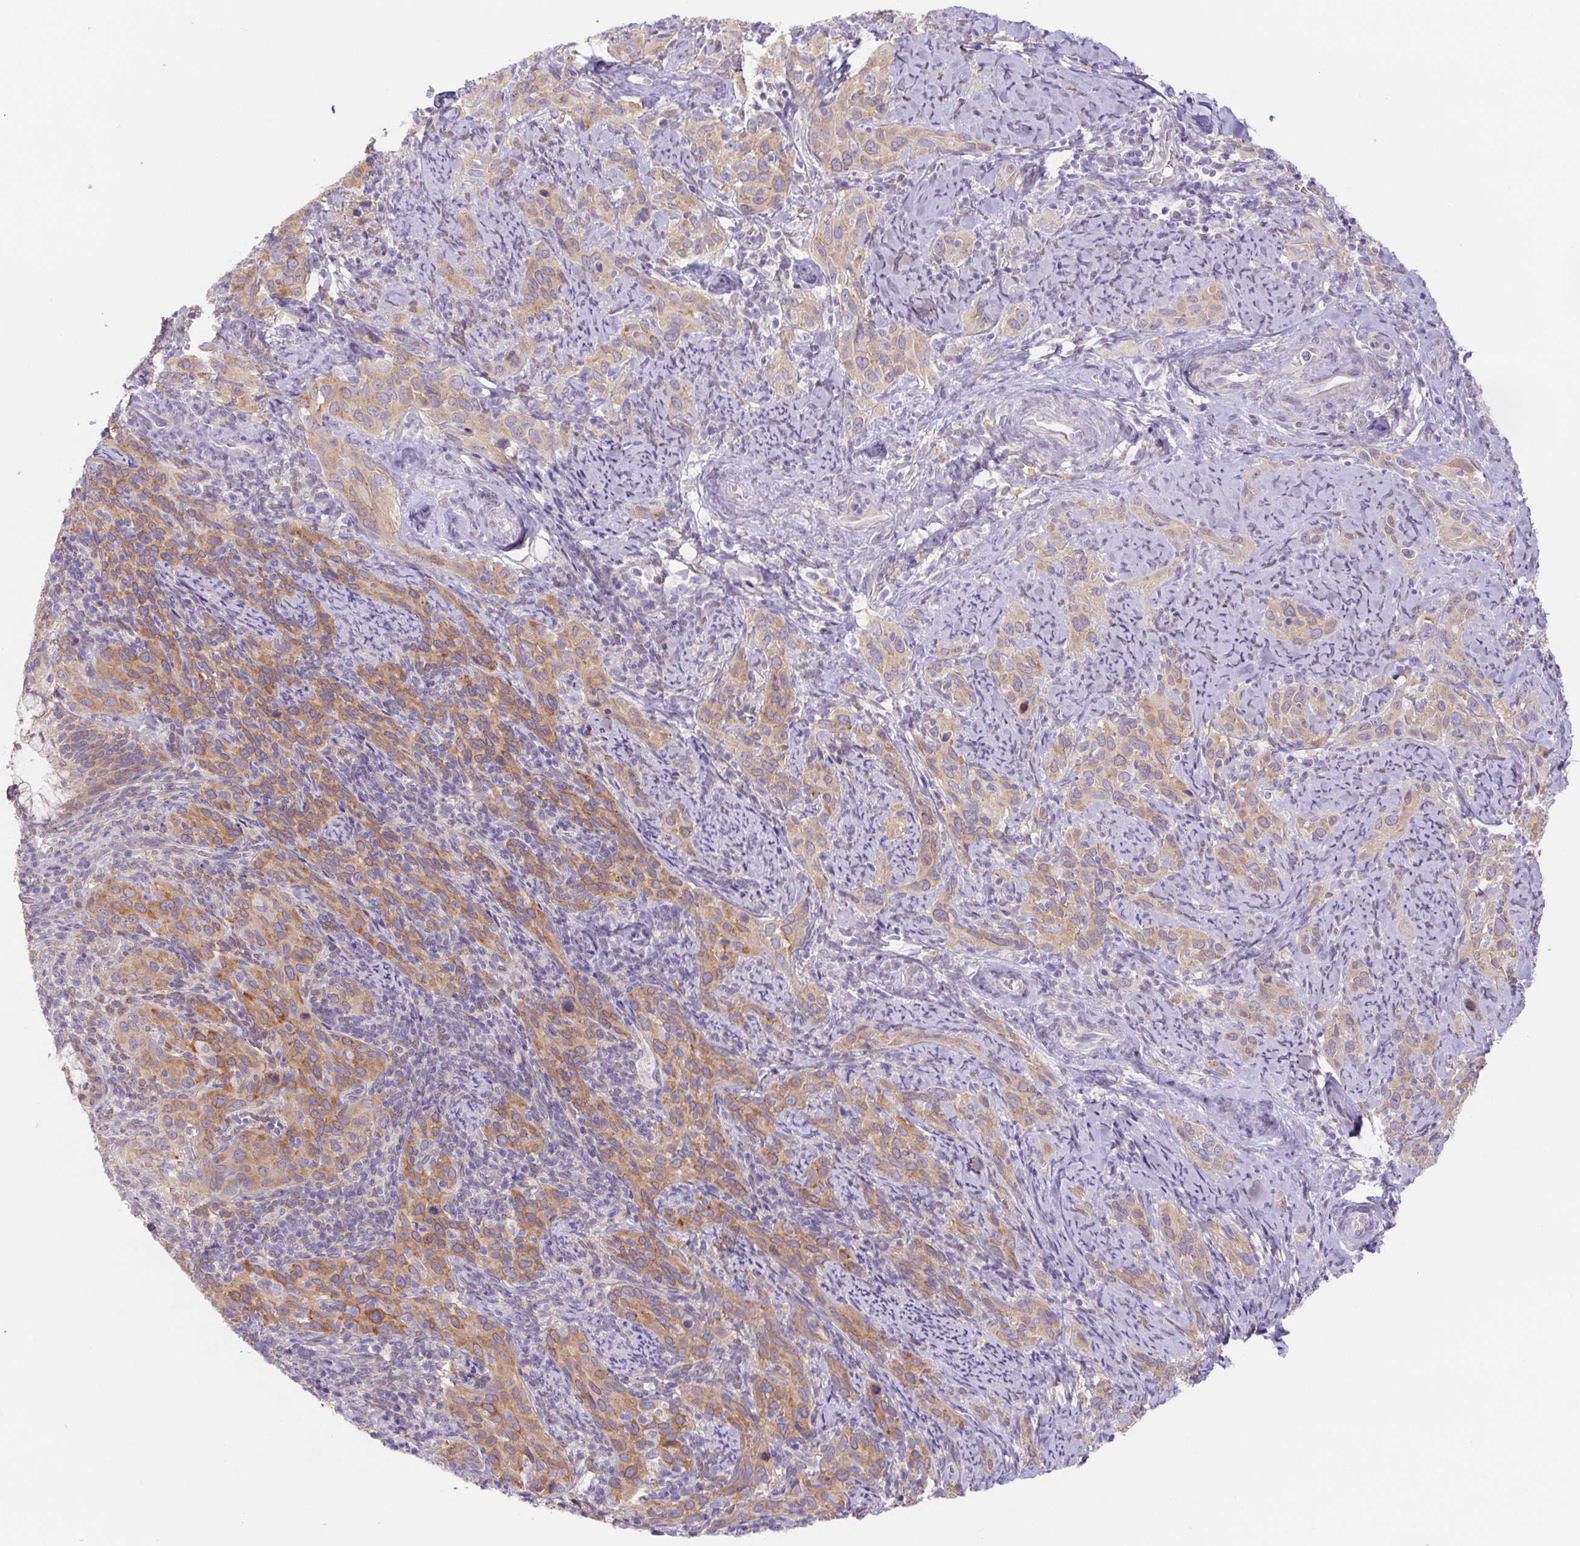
{"staining": {"intensity": "moderate", "quantity": ">75%", "location": "cytoplasmic/membranous"}, "tissue": "cervical cancer", "cell_type": "Tumor cells", "image_type": "cancer", "snomed": [{"axis": "morphology", "description": "Squamous cell carcinoma, NOS"}, {"axis": "topography", "description": "Cervix"}], "caption": "Approximately >75% of tumor cells in cervical squamous cell carcinoma demonstrate moderate cytoplasmic/membranous protein staining as visualized by brown immunohistochemical staining.", "gene": "DYNC2LI1", "patient": {"sex": "female", "age": 51}}